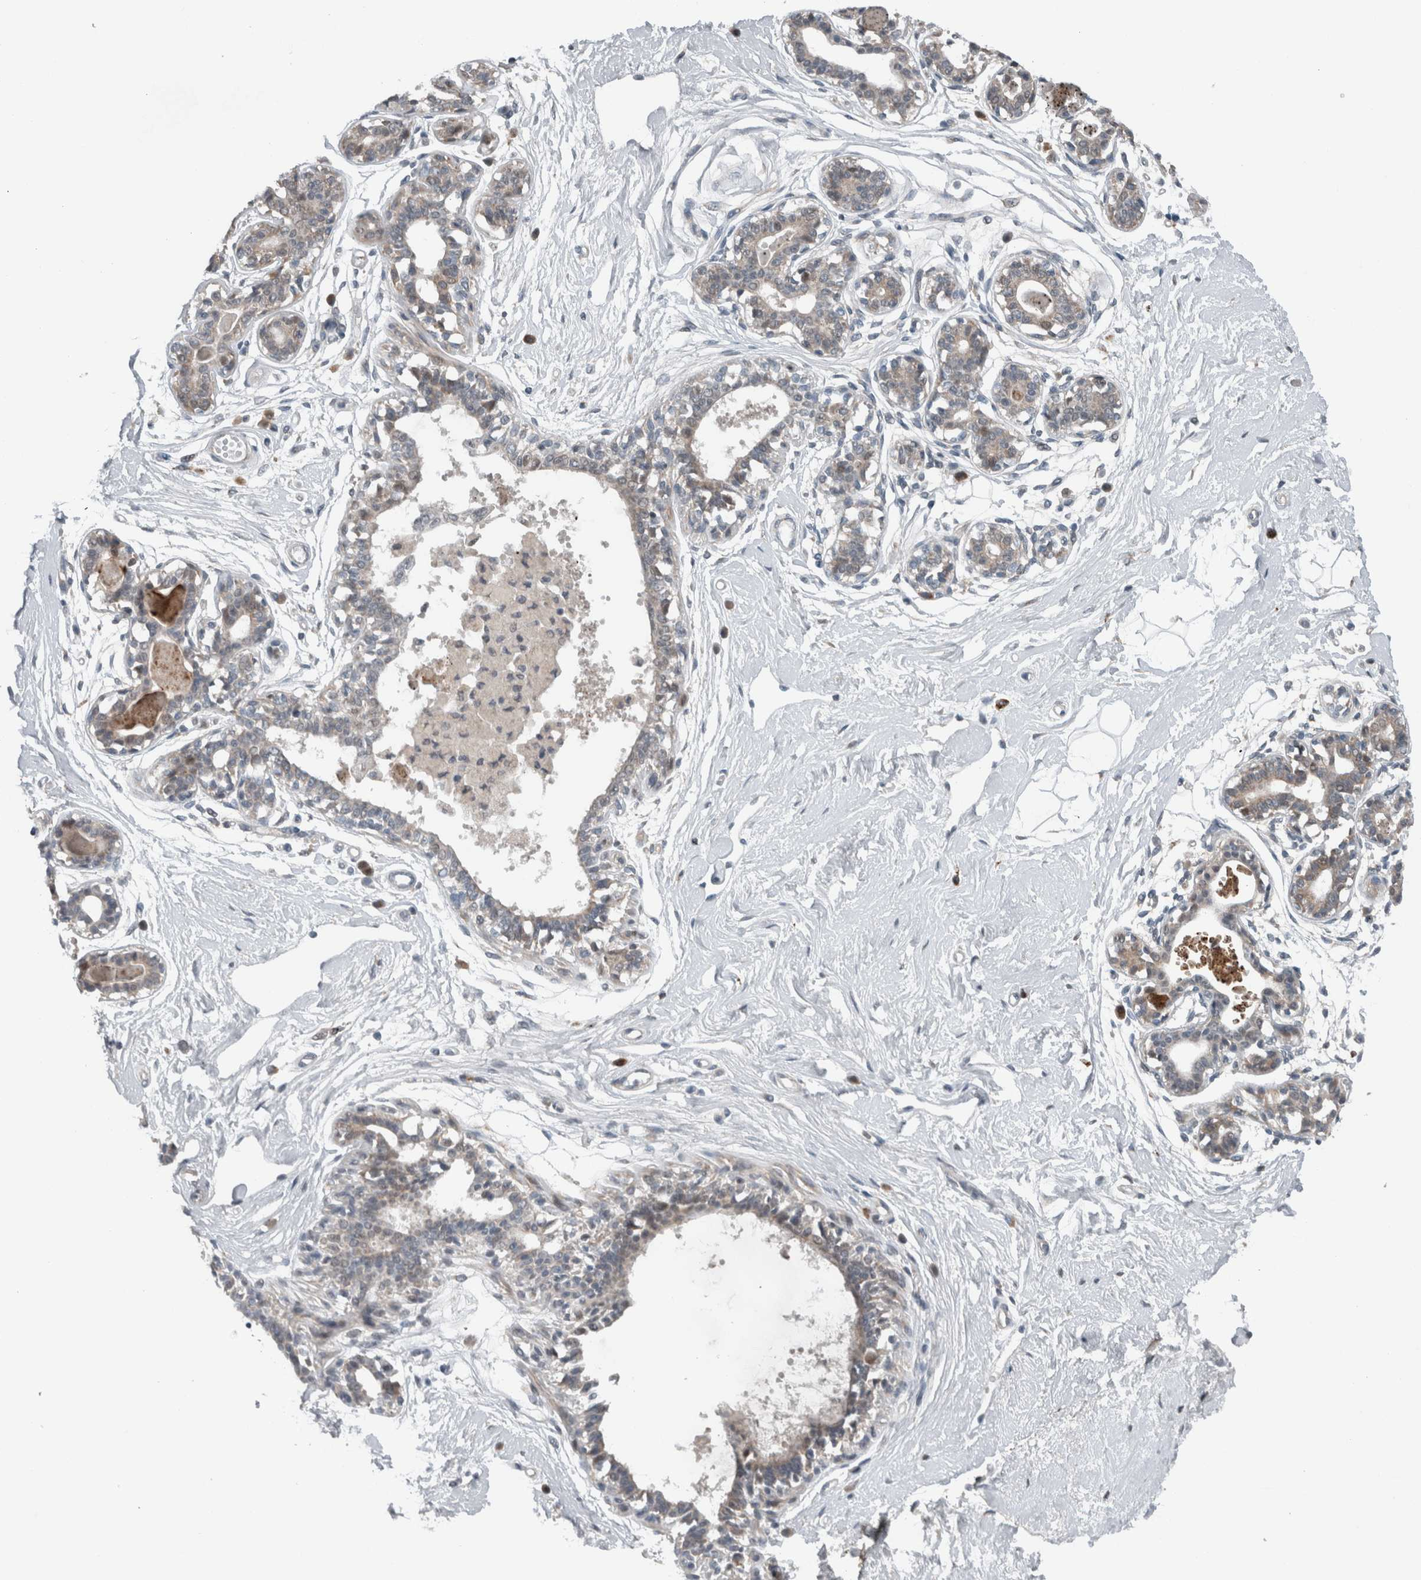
{"staining": {"intensity": "negative", "quantity": "none", "location": "none"}, "tissue": "breast", "cell_type": "Adipocytes", "image_type": "normal", "snomed": [{"axis": "morphology", "description": "Normal tissue, NOS"}, {"axis": "topography", "description": "Breast"}], "caption": "Normal breast was stained to show a protein in brown. There is no significant expression in adipocytes. Nuclei are stained in blue.", "gene": "GBA2", "patient": {"sex": "female", "age": 45}}